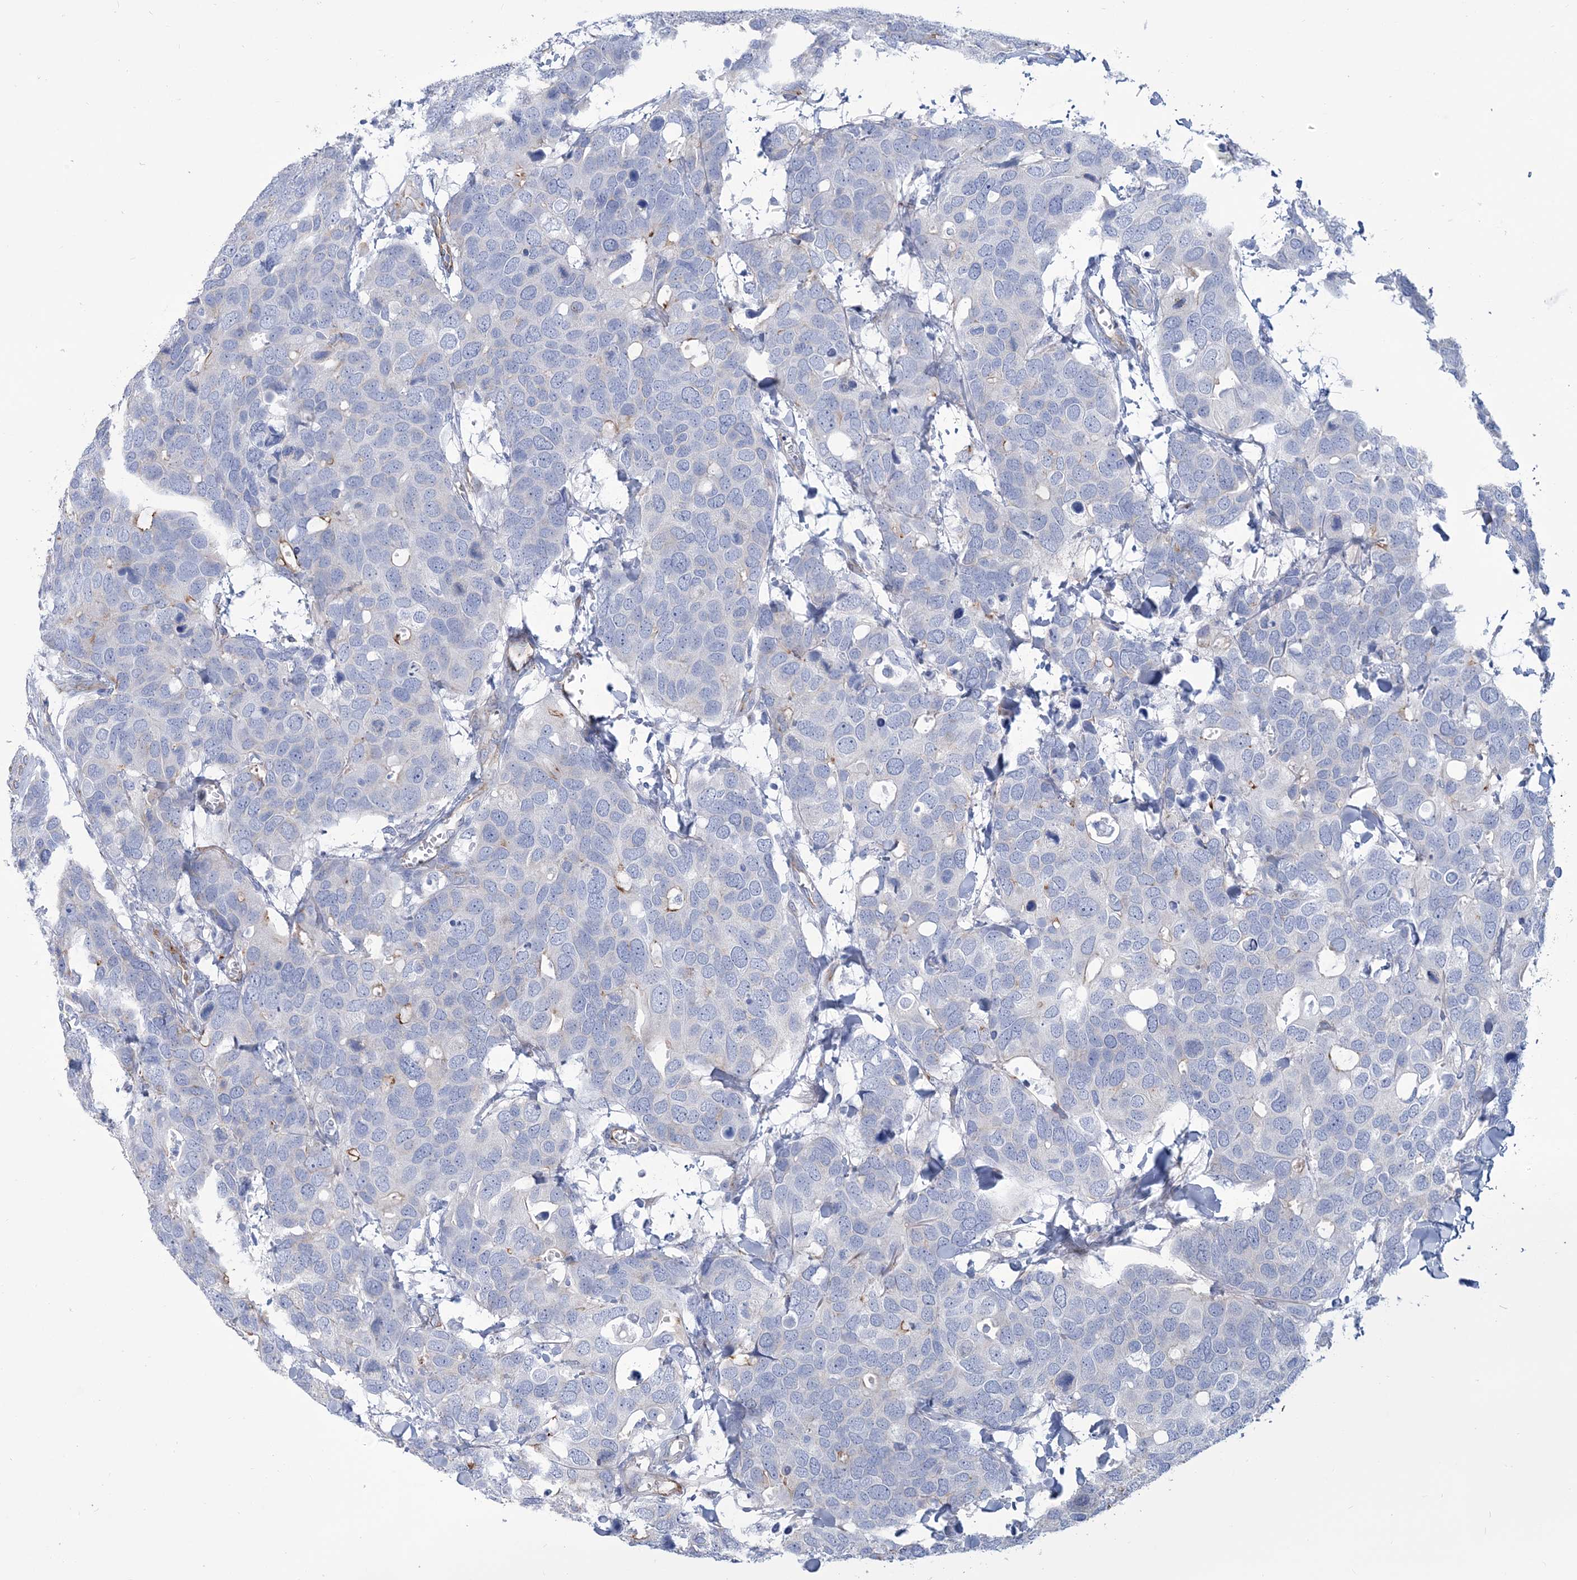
{"staining": {"intensity": "negative", "quantity": "none", "location": "none"}, "tissue": "breast cancer", "cell_type": "Tumor cells", "image_type": "cancer", "snomed": [{"axis": "morphology", "description": "Duct carcinoma"}, {"axis": "topography", "description": "Breast"}], "caption": "Immunohistochemistry (IHC) image of invasive ductal carcinoma (breast) stained for a protein (brown), which displays no staining in tumor cells. (Immunohistochemistry (IHC), brightfield microscopy, high magnification).", "gene": "RAB11FIP5", "patient": {"sex": "female", "age": 83}}